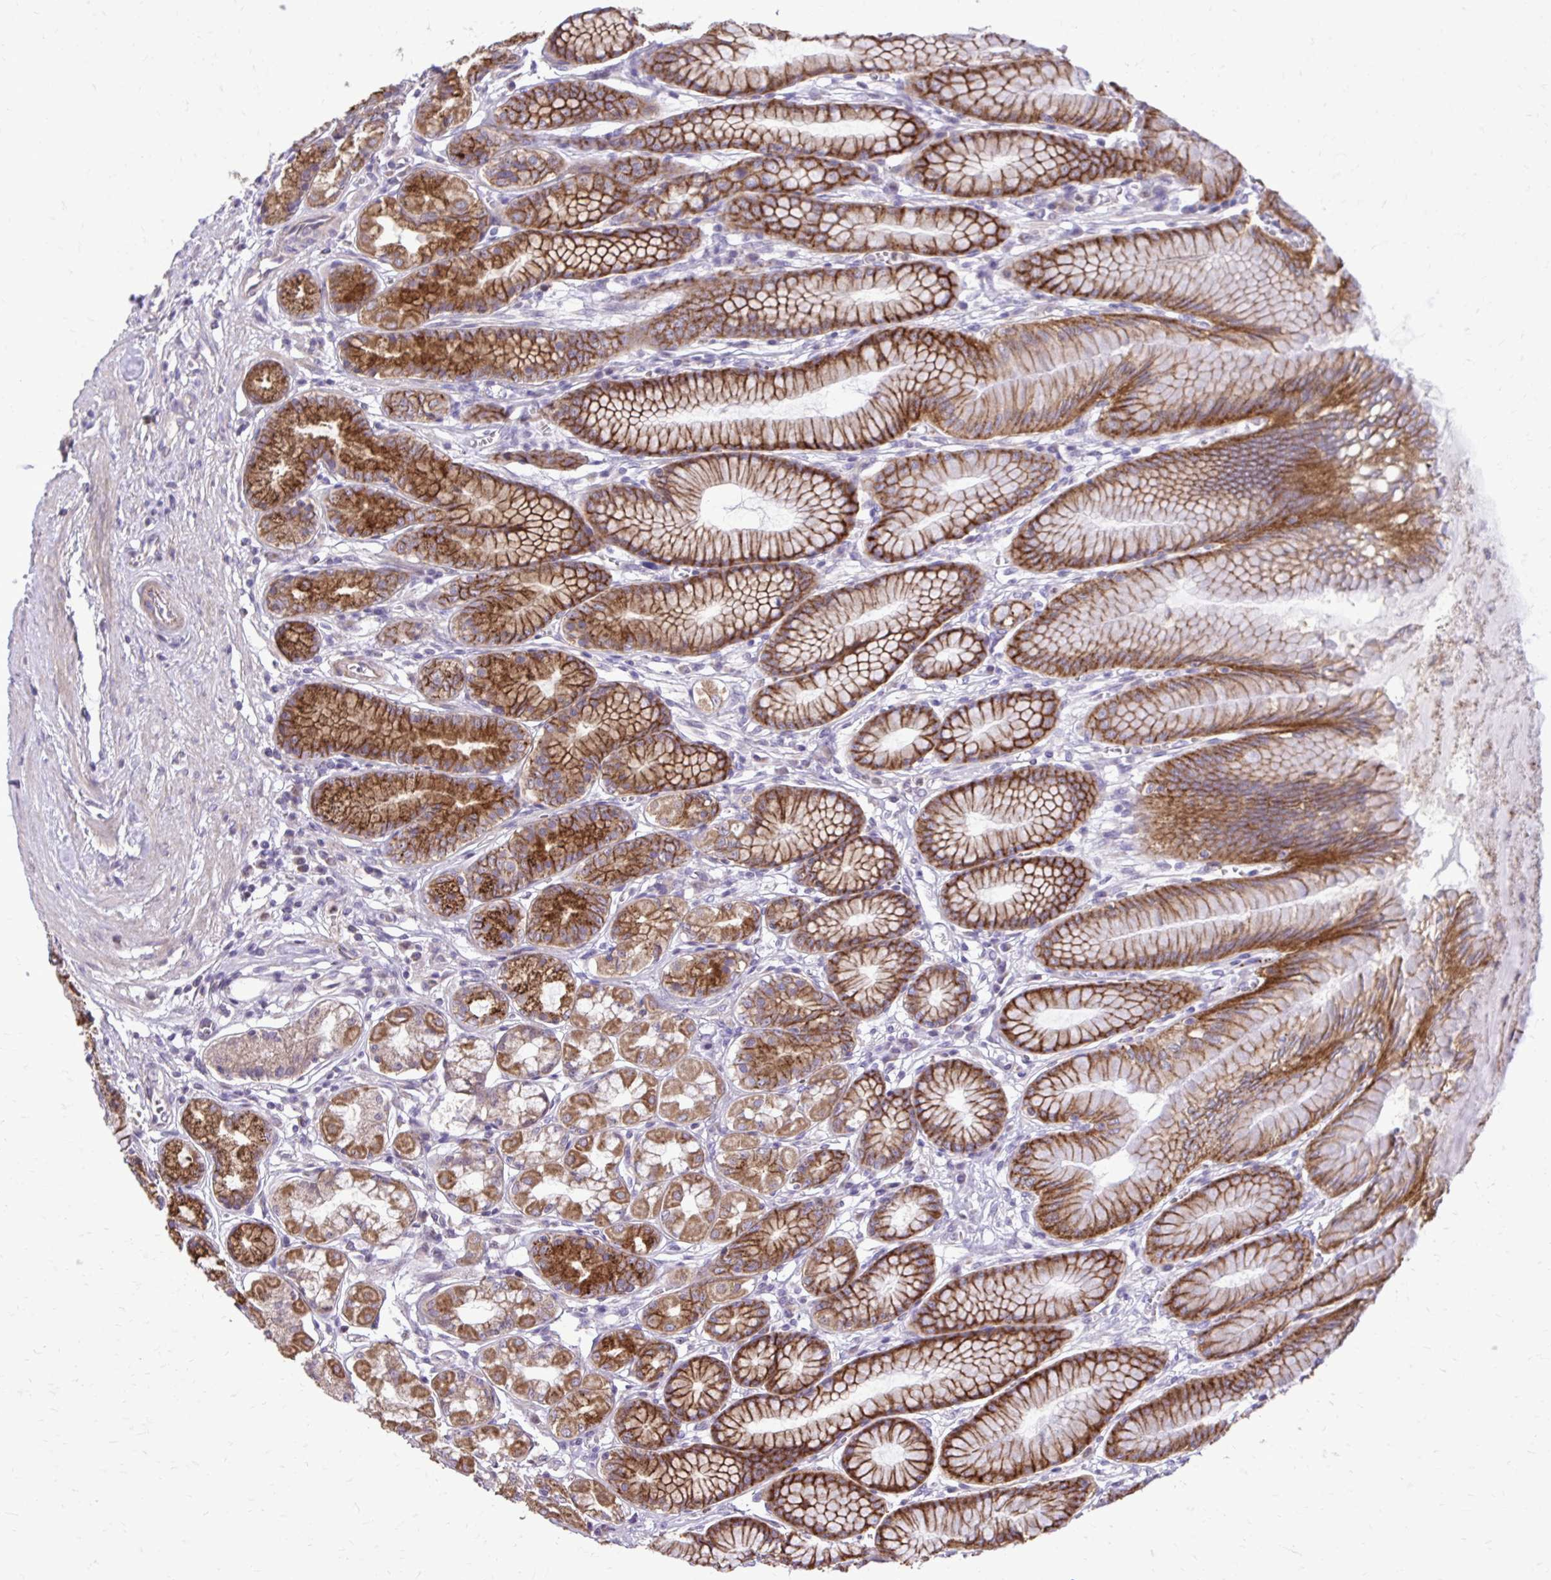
{"staining": {"intensity": "moderate", "quantity": ">75%", "location": "cytoplasmic/membranous"}, "tissue": "stomach", "cell_type": "Glandular cells", "image_type": "normal", "snomed": [{"axis": "morphology", "description": "Normal tissue, NOS"}, {"axis": "topography", "description": "Stomach"}, {"axis": "topography", "description": "Stomach, lower"}], "caption": "Protein analysis of unremarkable stomach exhibits moderate cytoplasmic/membranous staining in about >75% of glandular cells.", "gene": "ABCC3", "patient": {"sex": "male", "age": 76}}